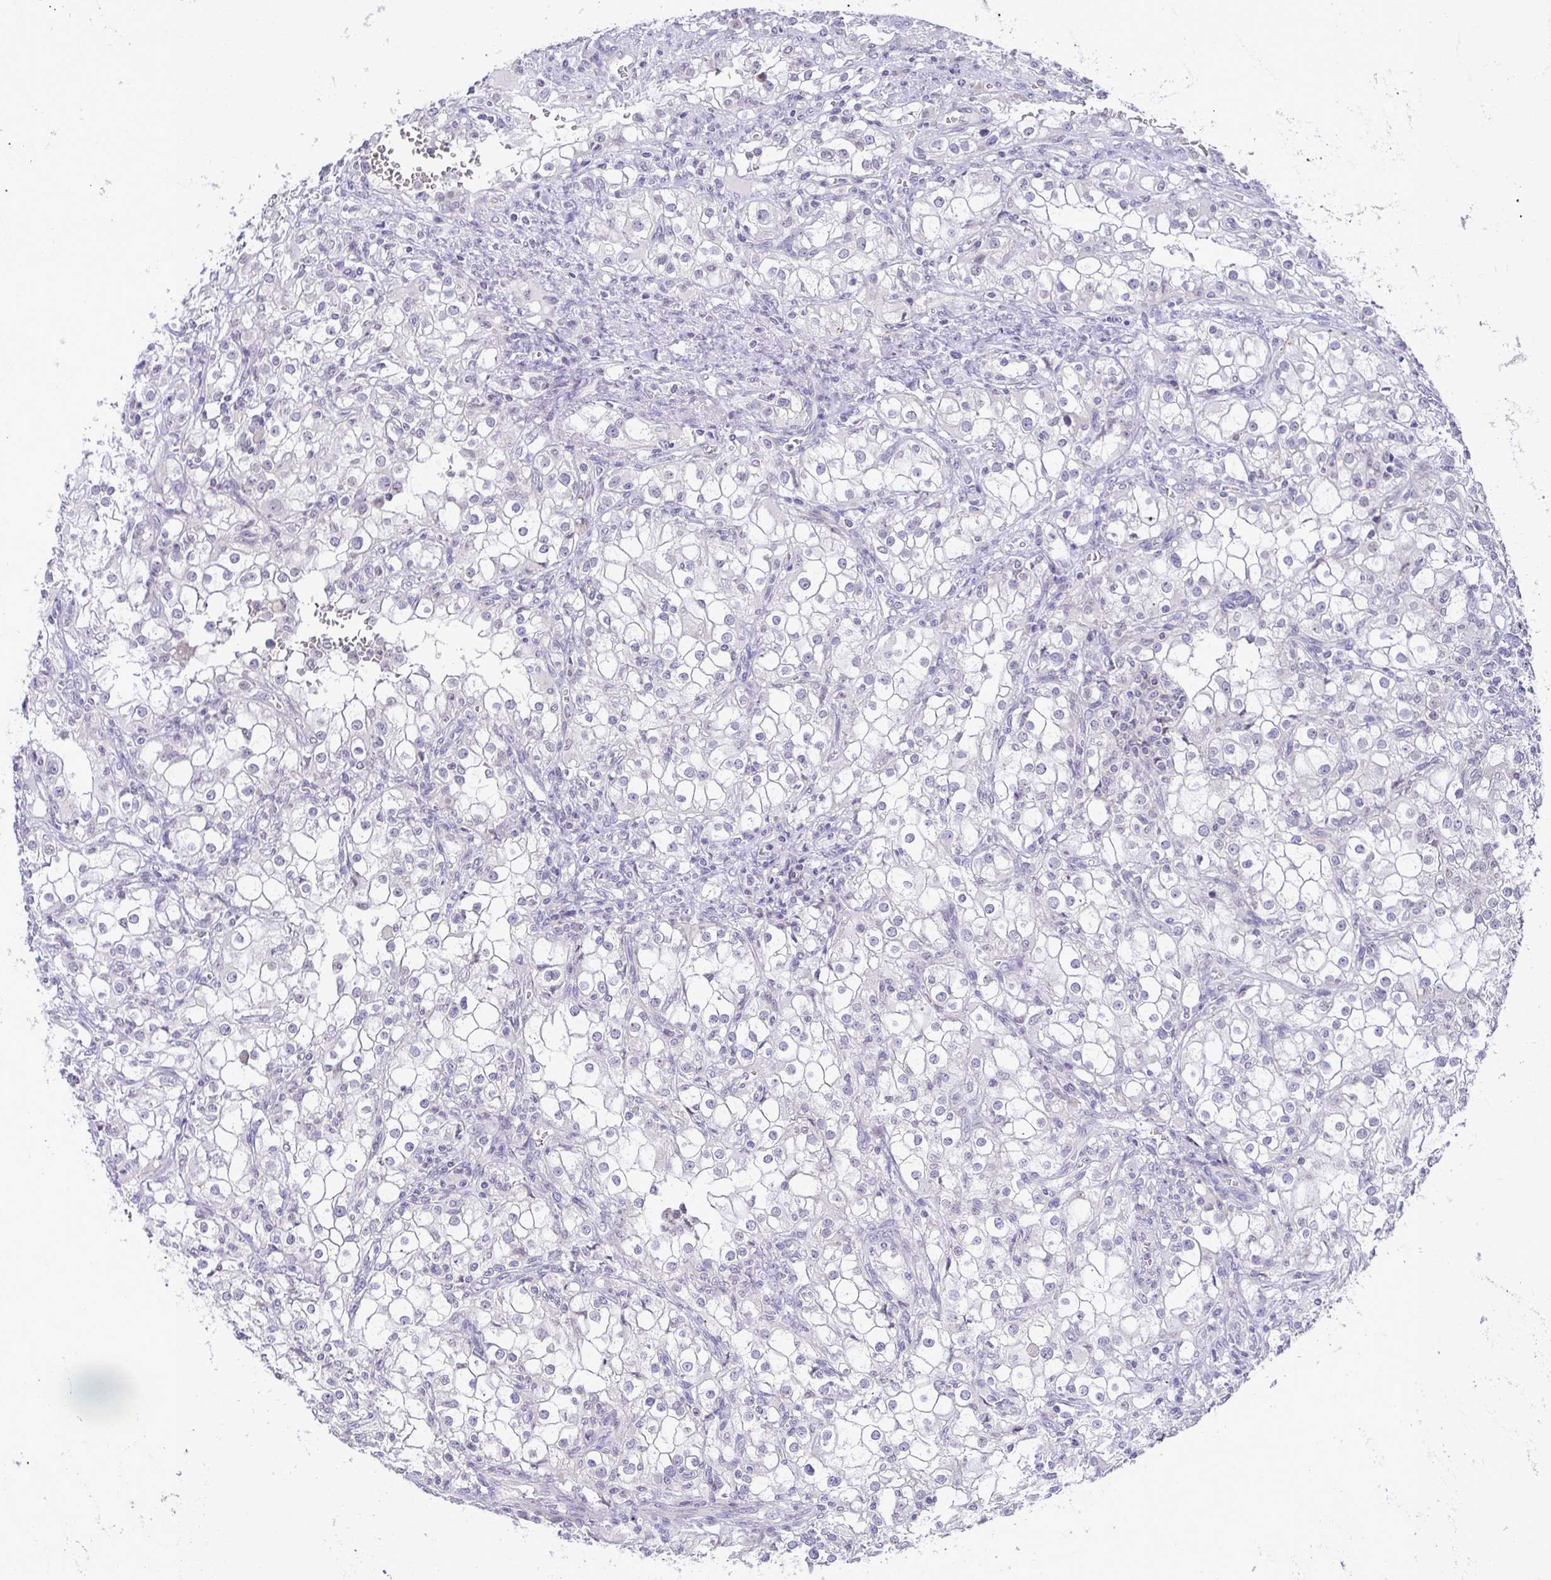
{"staining": {"intensity": "negative", "quantity": "none", "location": "none"}, "tissue": "renal cancer", "cell_type": "Tumor cells", "image_type": "cancer", "snomed": [{"axis": "morphology", "description": "Adenocarcinoma, NOS"}, {"axis": "topography", "description": "Kidney"}], "caption": "Immunohistochemistry of renal cancer reveals no staining in tumor cells.", "gene": "CACNA1S", "patient": {"sex": "female", "age": 74}}